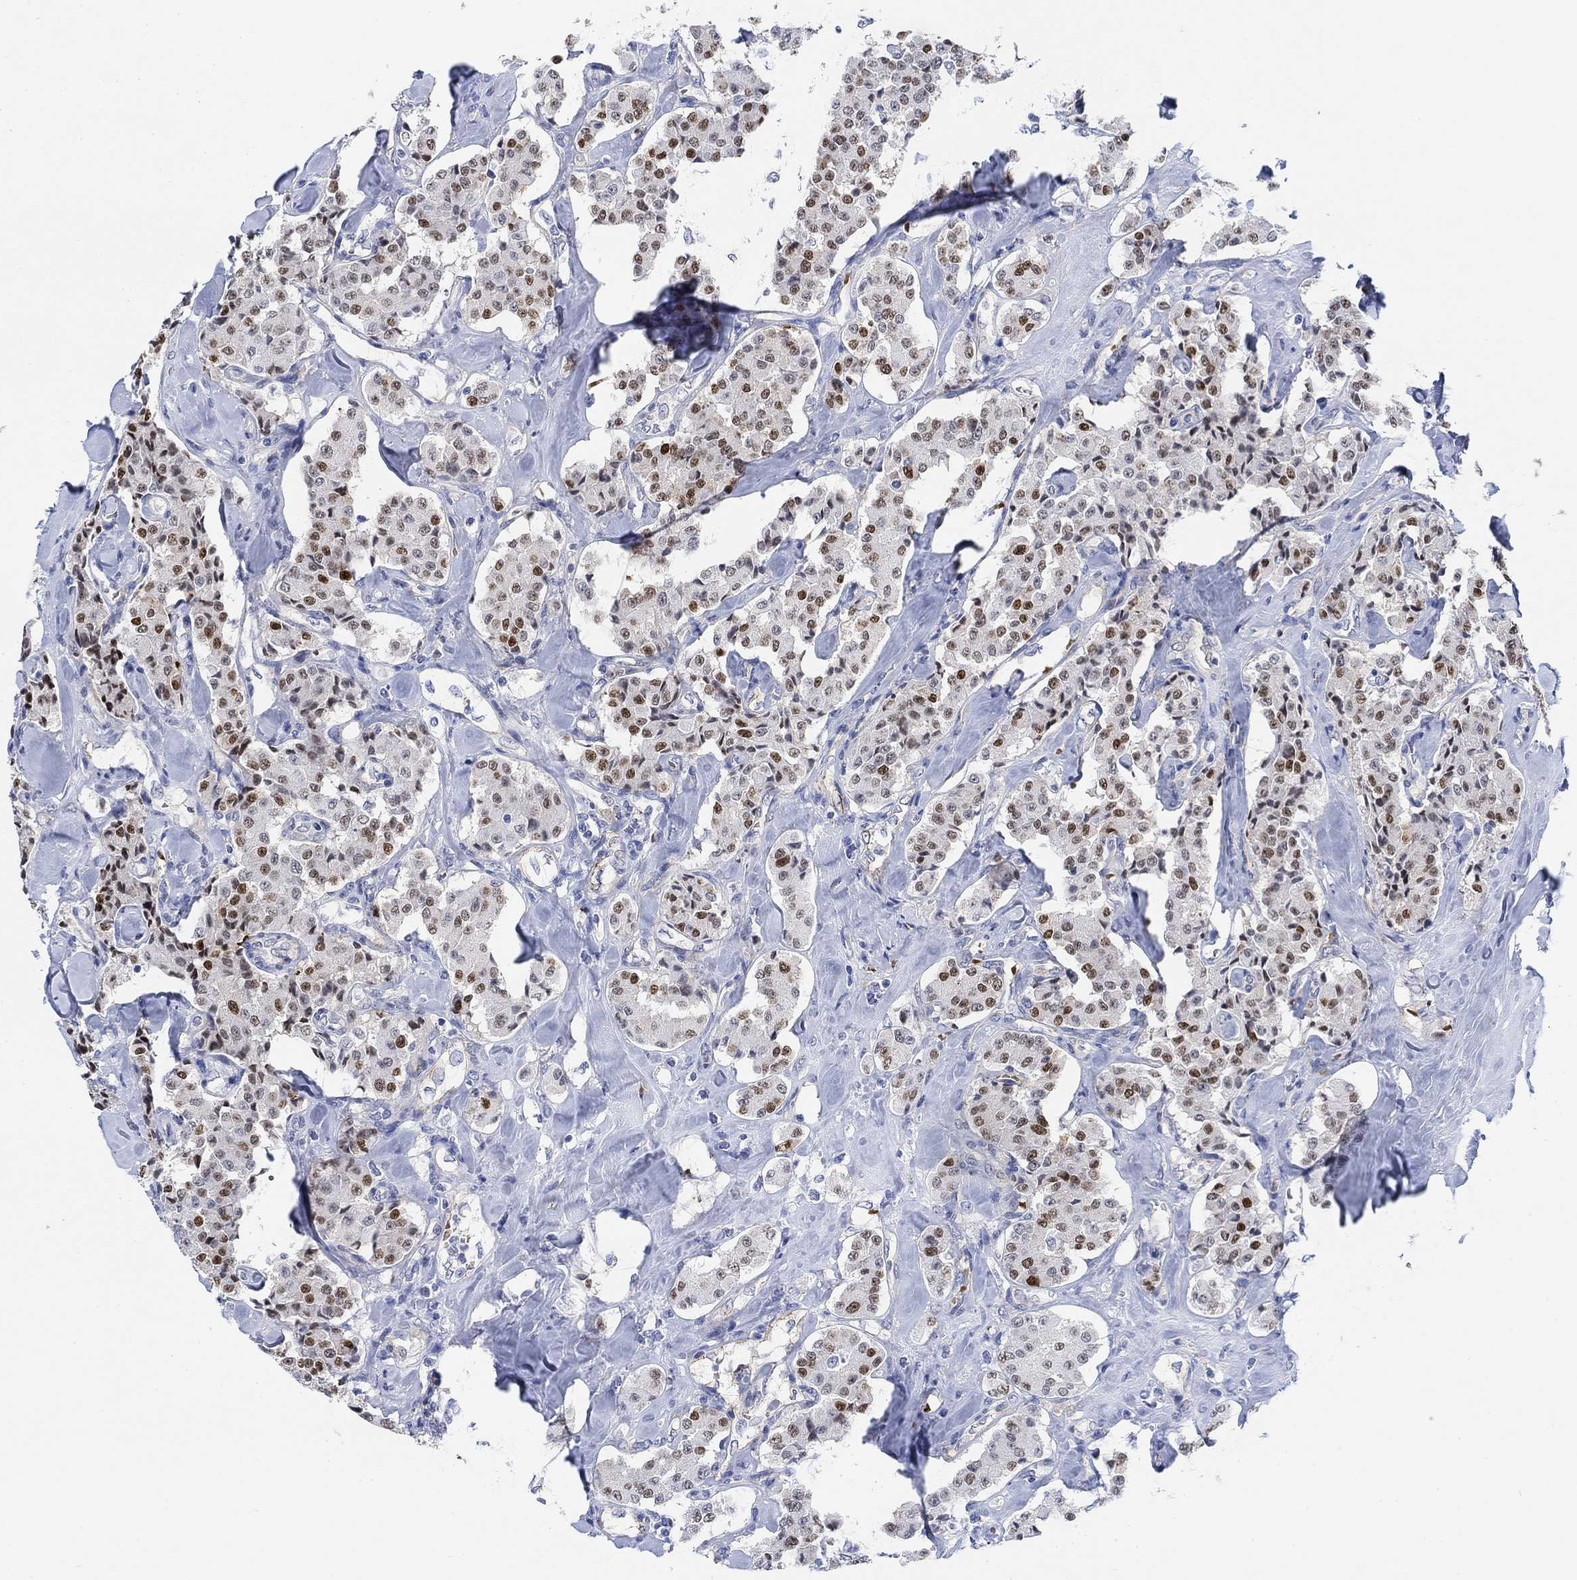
{"staining": {"intensity": "strong", "quantity": "25%-75%", "location": "nuclear"}, "tissue": "carcinoid", "cell_type": "Tumor cells", "image_type": "cancer", "snomed": [{"axis": "morphology", "description": "Carcinoid, malignant, NOS"}, {"axis": "topography", "description": "Pancreas"}], "caption": "Carcinoid (malignant) tissue demonstrates strong nuclear expression in about 25%-75% of tumor cells, visualized by immunohistochemistry.", "gene": "PAX6", "patient": {"sex": "male", "age": 41}}